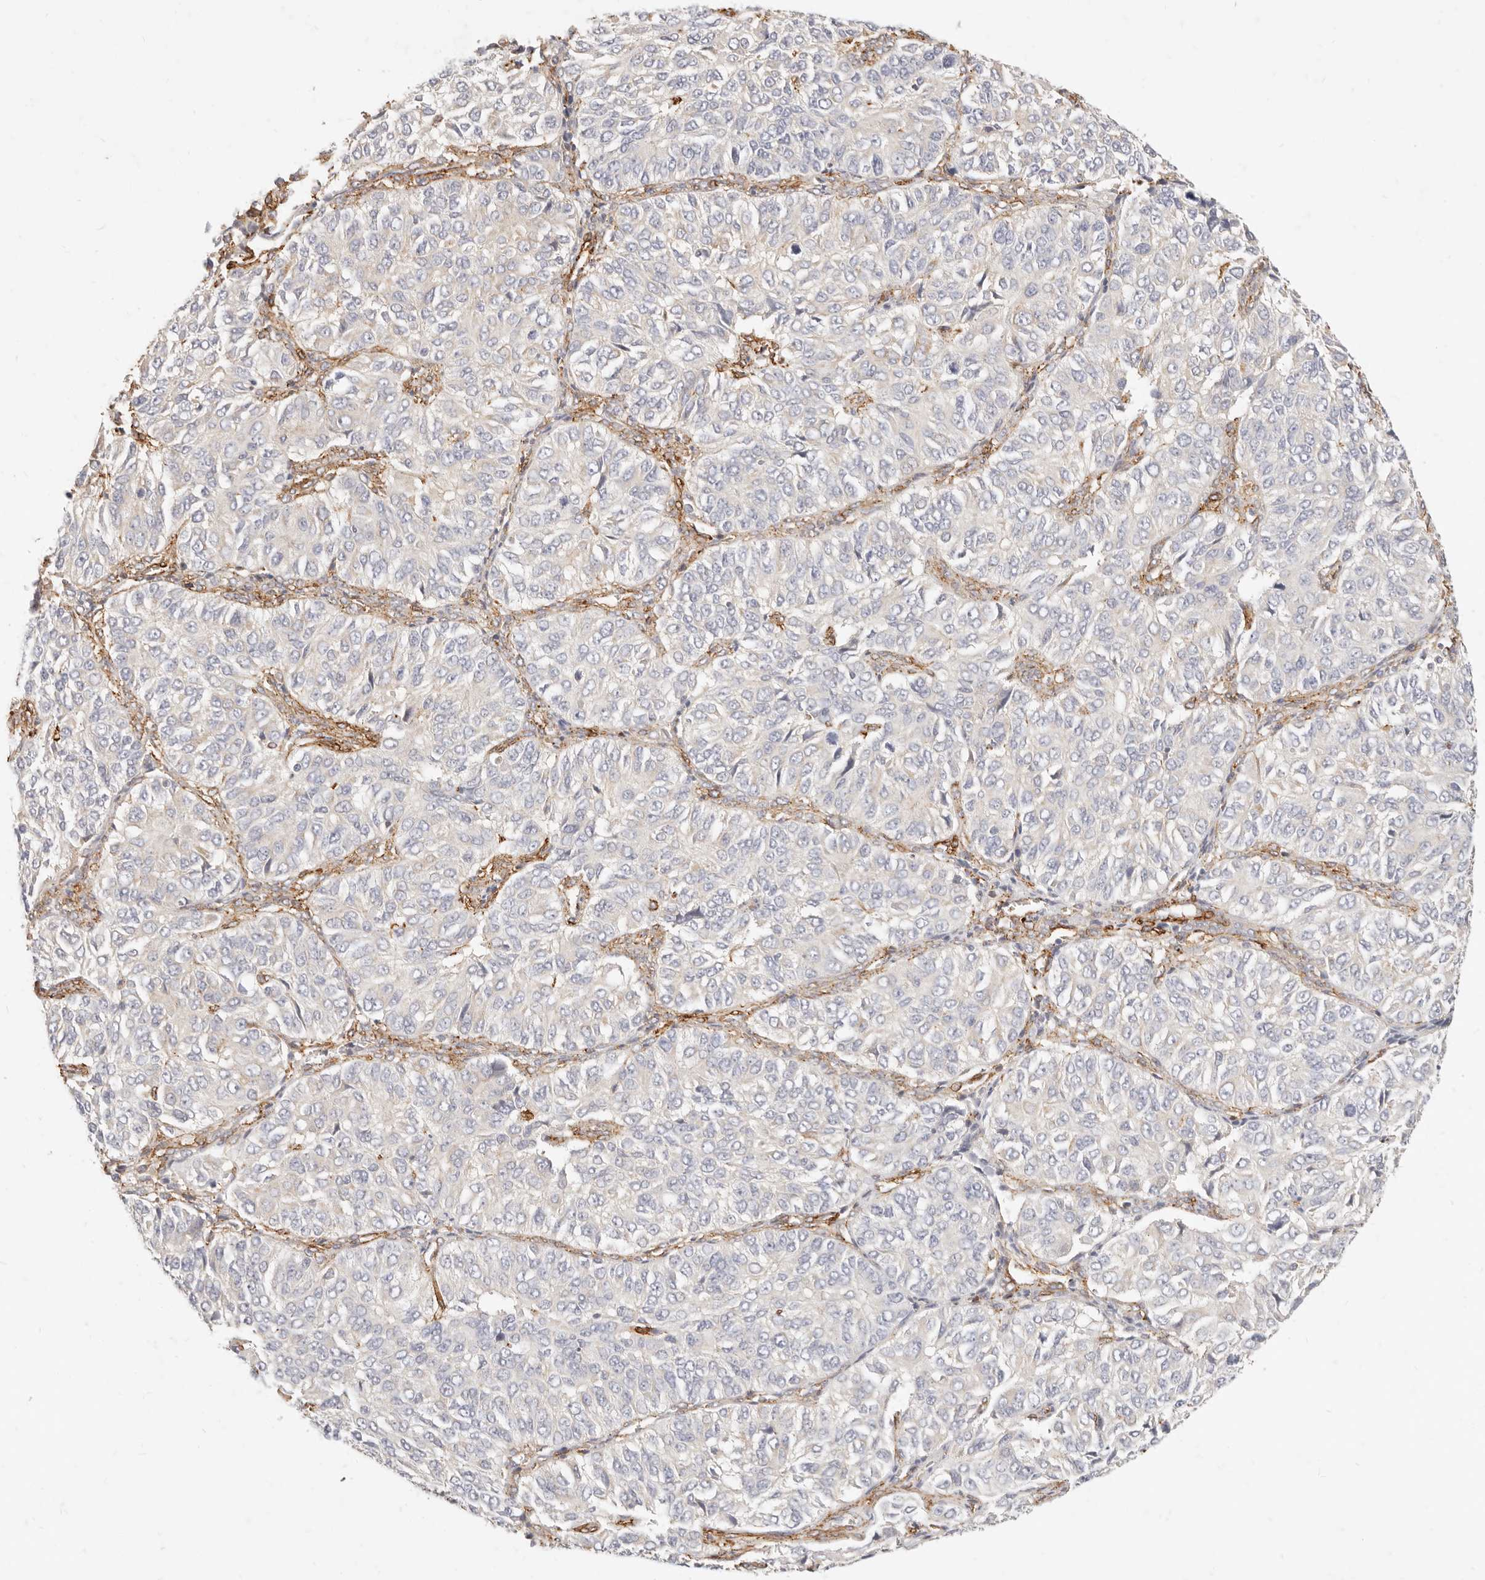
{"staining": {"intensity": "negative", "quantity": "none", "location": "none"}, "tissue": "ovarian cancer", "cell_type": "Tumor cells", "image_type": "cancer", "snomed": [{"axis": "morphology", "description": "Carcinoma, endometroid"}, {"axis": "topography", "description": "Ovary"}], "caption": "IHC of ovarian cancer reveals no positivity in tumor cells.", "gene": "TMTC2", "patient": {"sex": "female", "age": 51}}